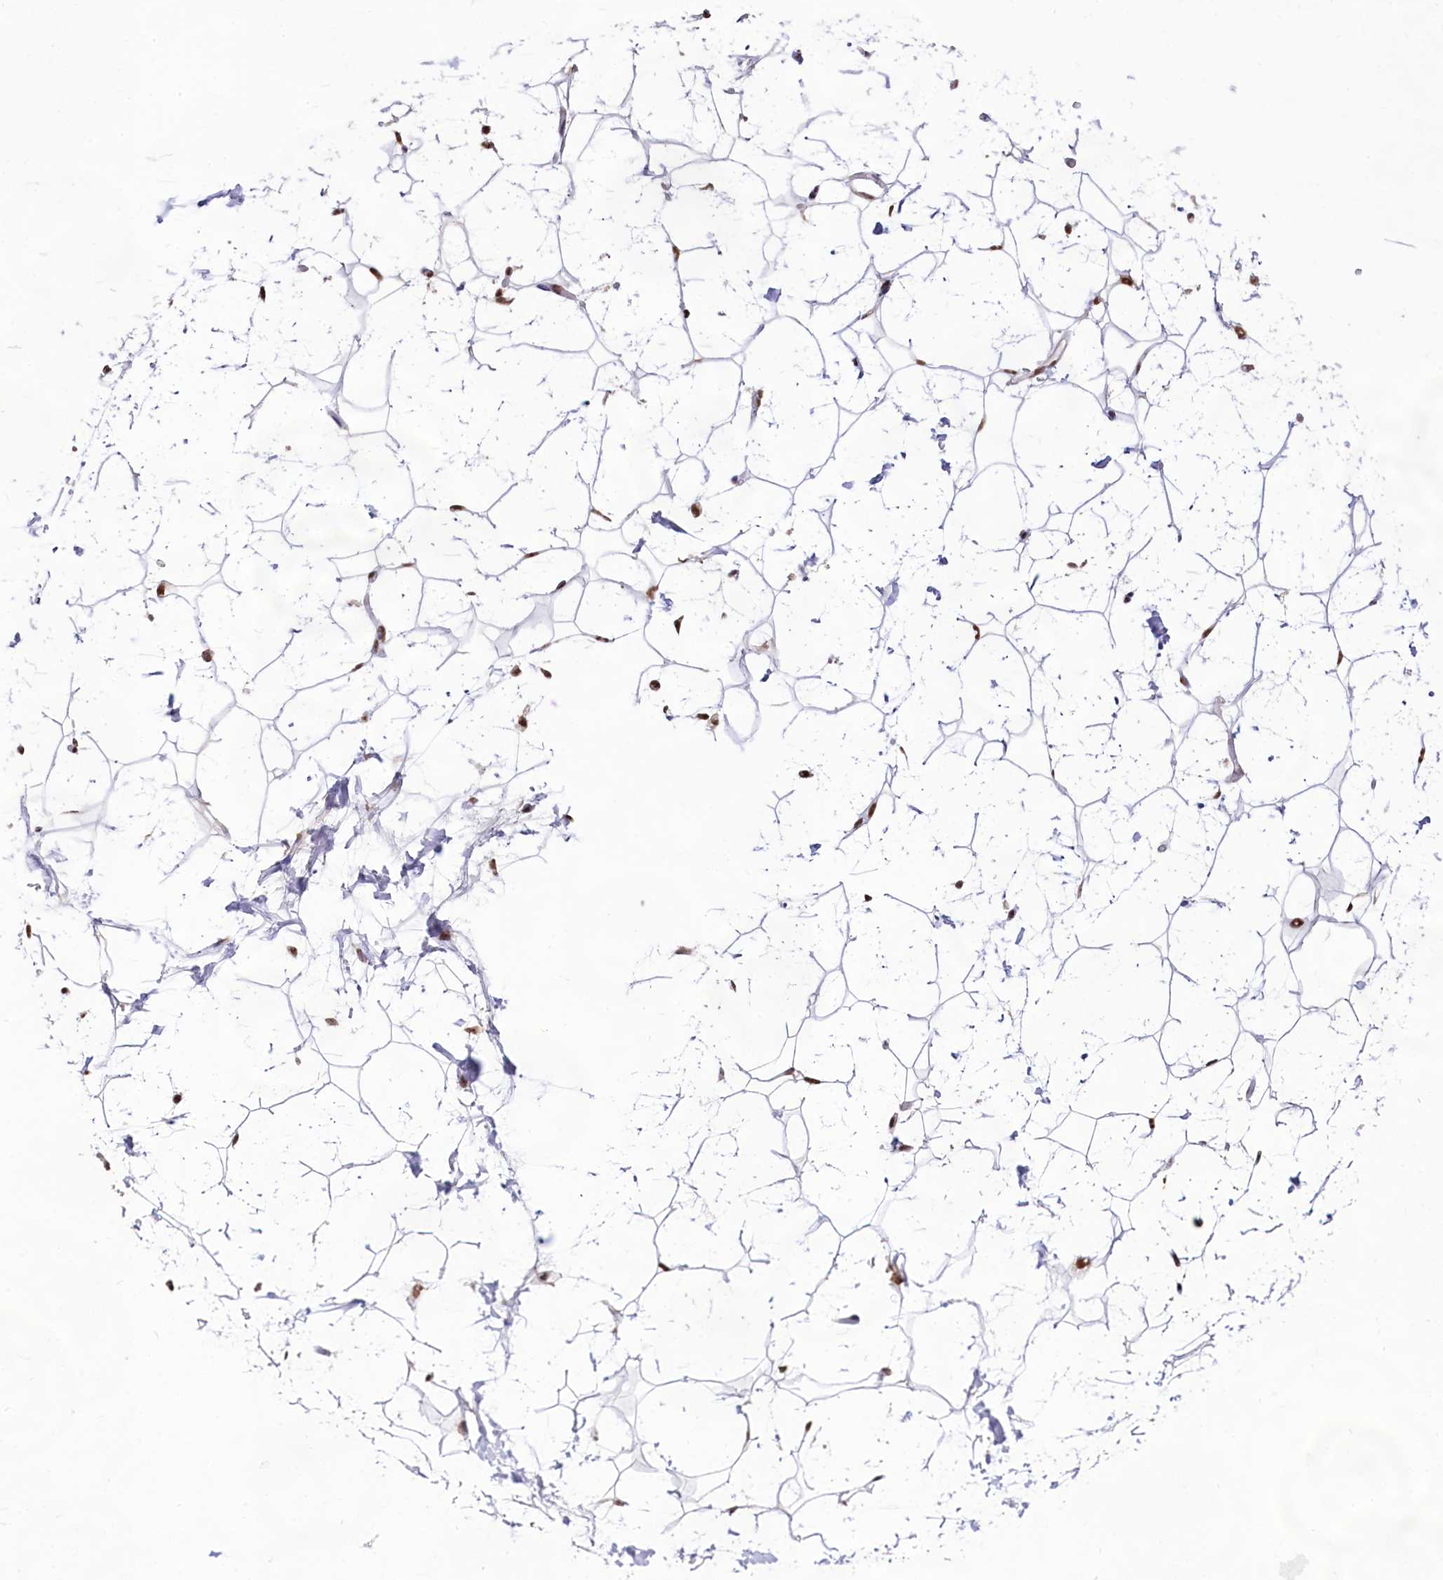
{"staining": {"intensity": "moderate", "quantity": ">75%", "location": "nuclear"}, "tissue": "adipose tissue", "cell_type": "Adipocytes", "image_type": "normal", "snomed": [{"axis": "morphology", "description": "Normal tissue, NOS"}, {"axis": "topography", "description": "Breast"}], "caption": "Immunohistochemical staining of unremarkable human adipose tissue exhibits moderate nuclear protein positivity in about >75% of adipocytes. The staining was performed using DAB (3,3'-diaminobenzidine) to visualize the protein expression in brown, while the nuclei were stained in blue with hematoxylin (Magnification: 20x).", "gene": "HIRA", "patient": {"sex": "female", "age": 26}}